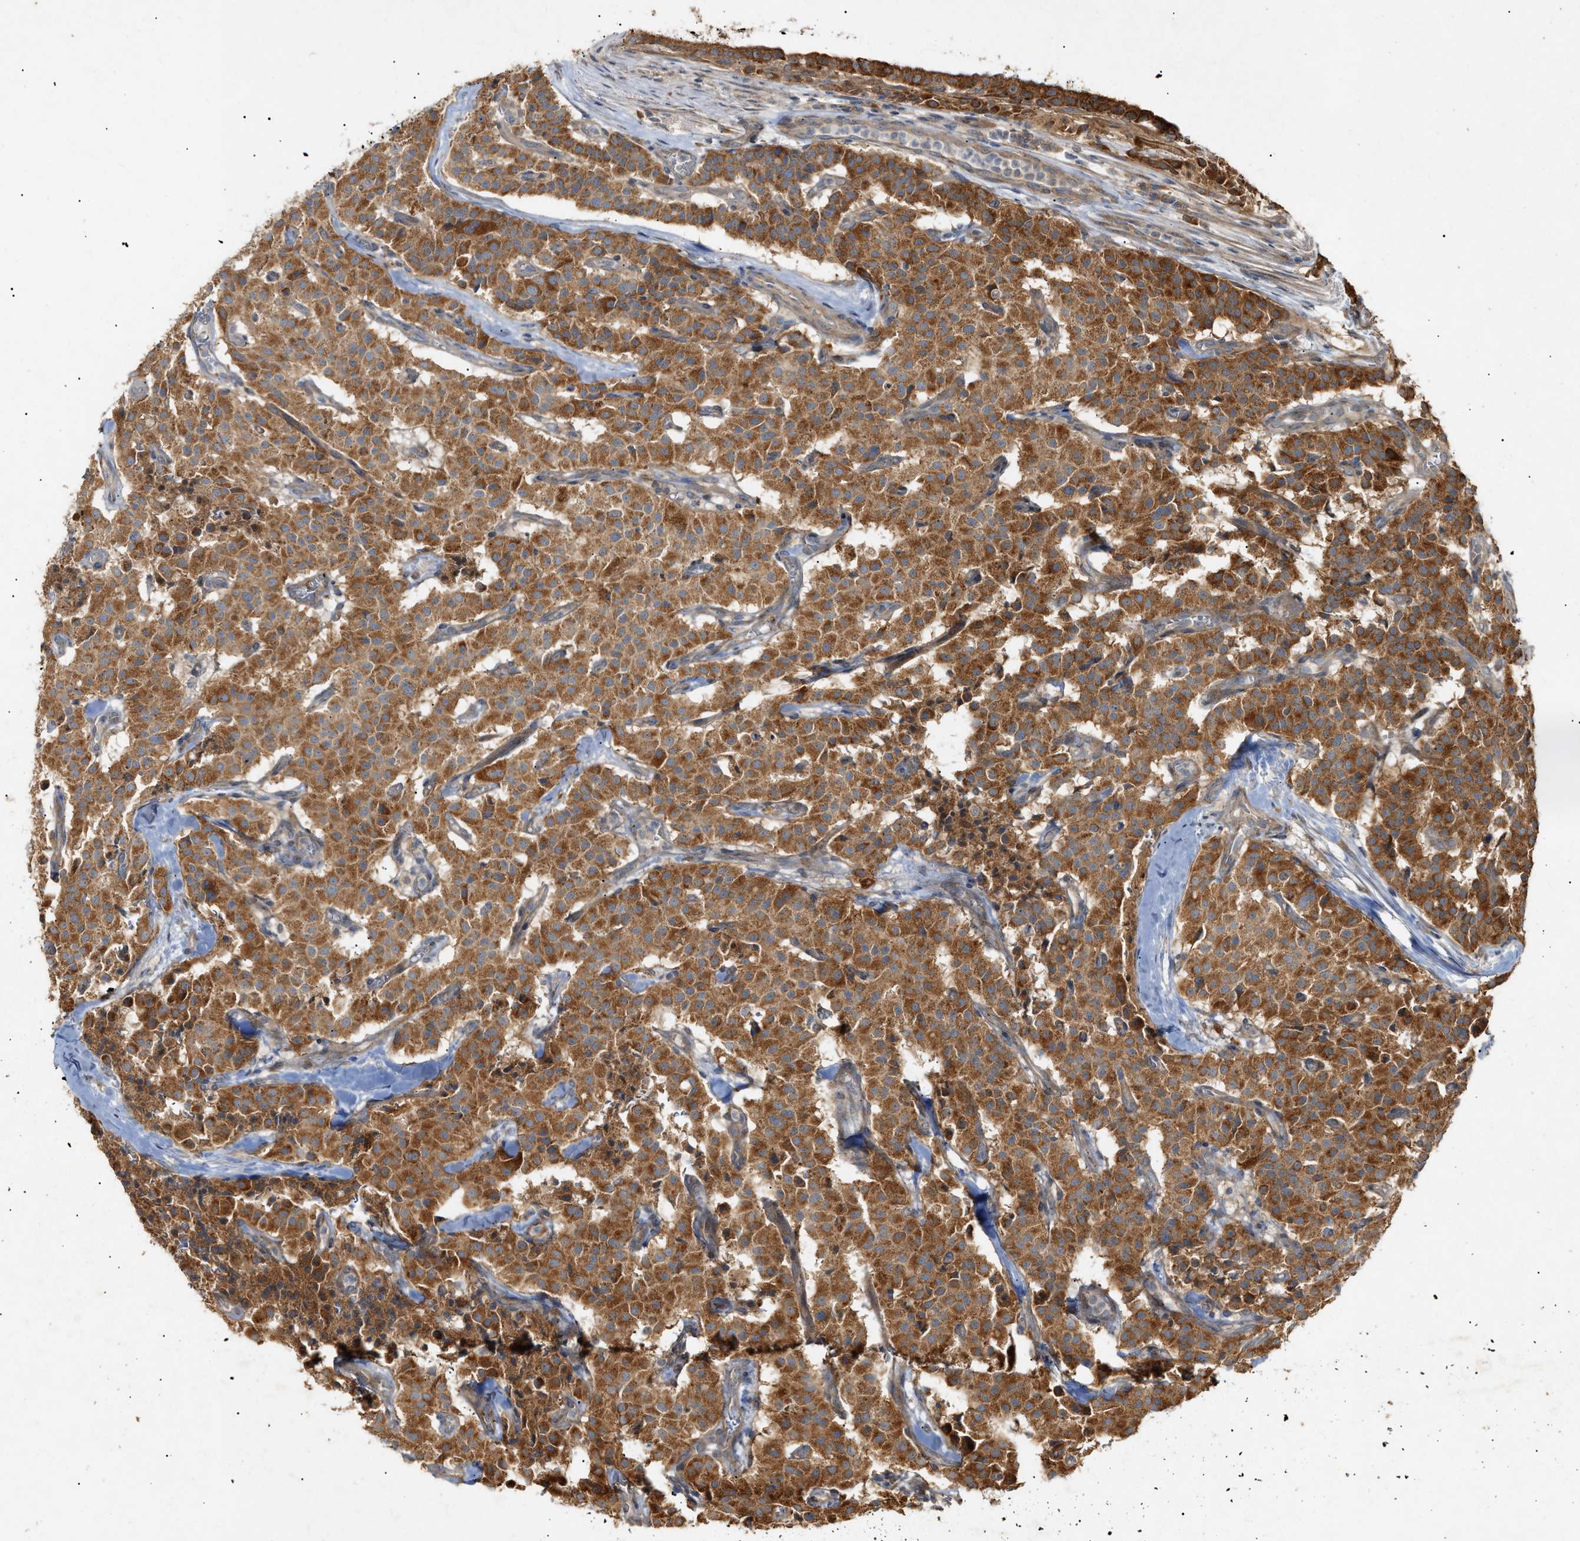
{"staining": {"intensity": "strong", "quantity": ">75%", "location": "cytoplasmic/membranous"}, "tissue": "carcinoid", "cell_type": "Tumor cells", "image_type": "cancer", "snomed": [{"axis": "morphology", "description": "Carcinoid, malignant, NOS"}, {"axis": "topography", "description": "Lung"}], "caption": "Carcinoid tissue displays strong cytoplasmic/membranous positivity in about >75% of tumor cells, visualized by immunohistochemistry.", "gene": "MTCH1", "patient": {"sex": "male", "age": 30}}